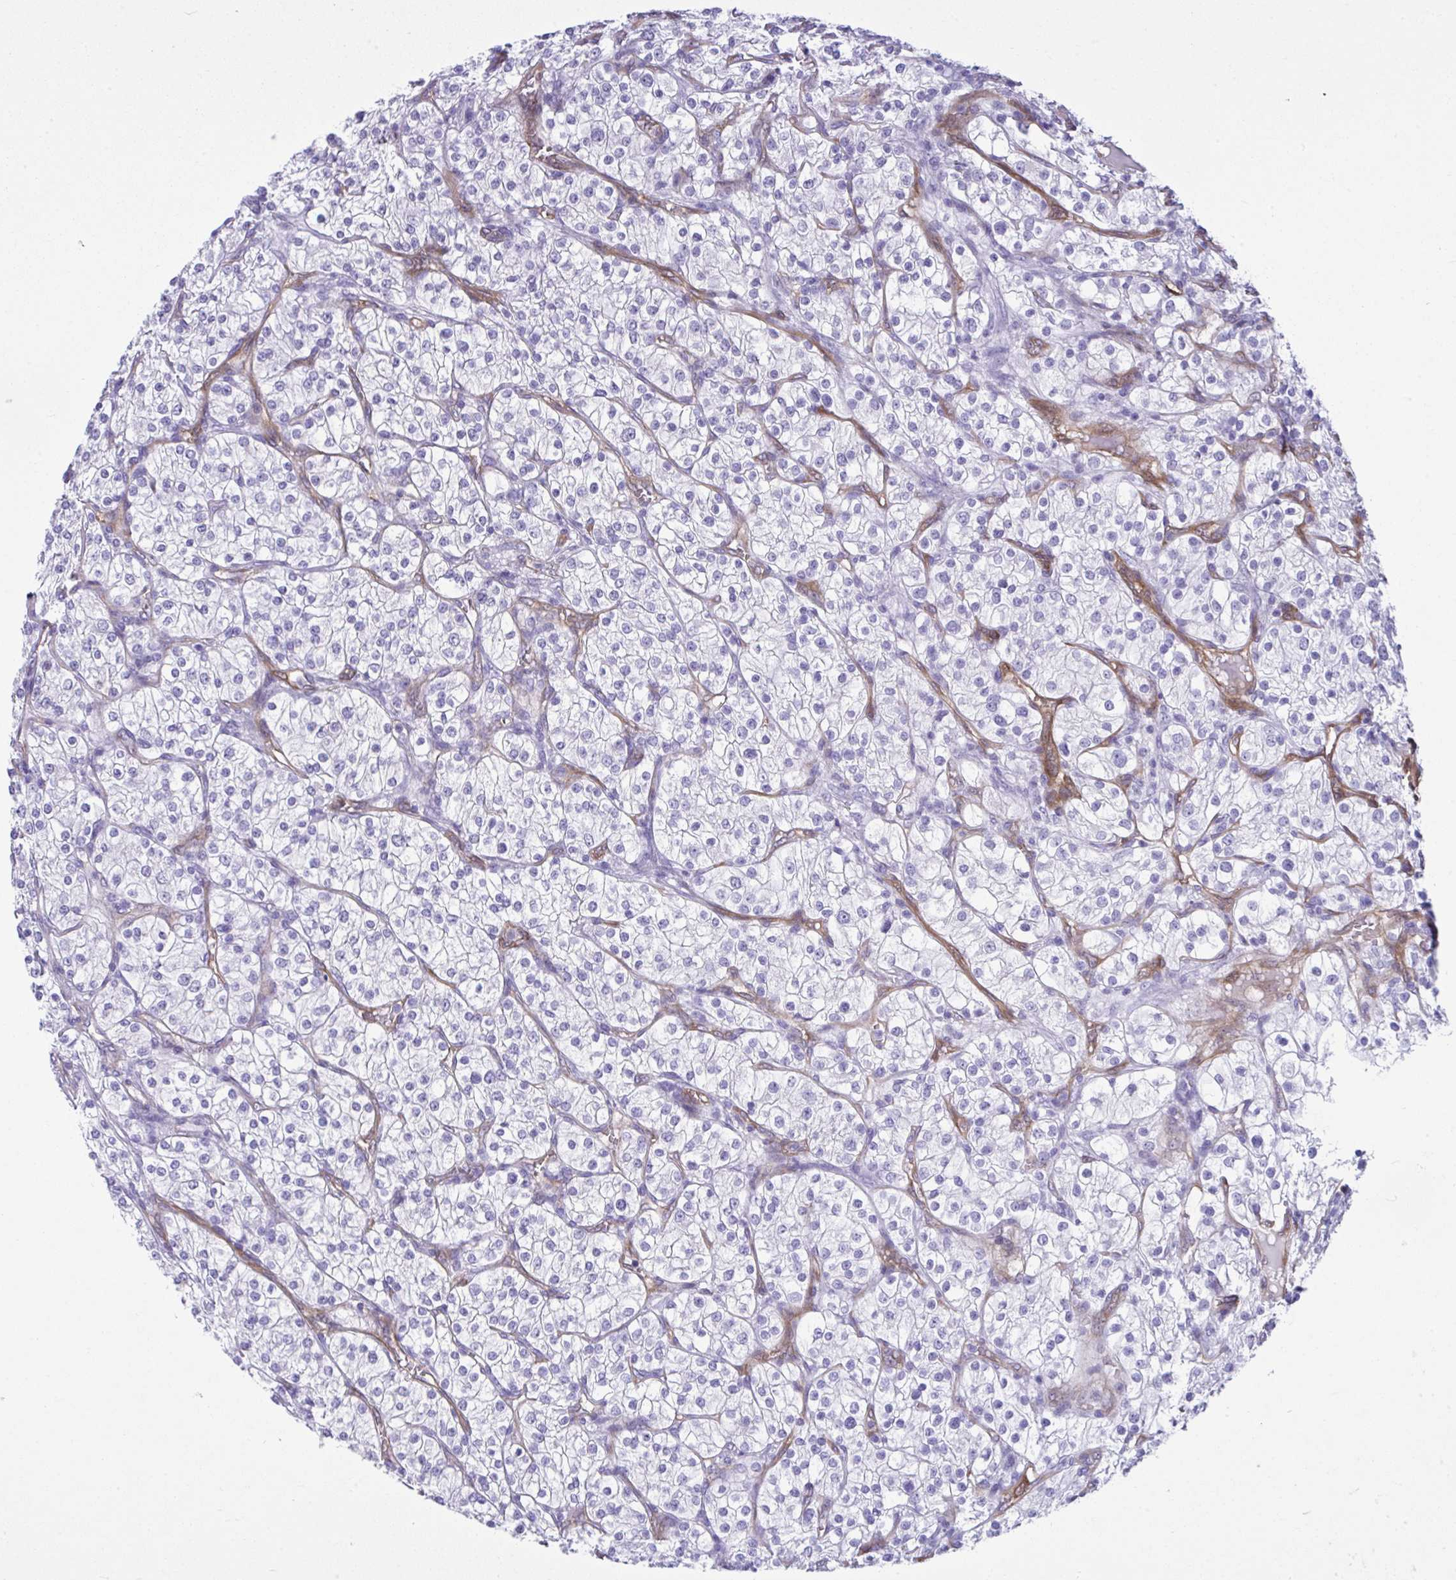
{"staining": {"intensity": "negative", "quantity": "none", "location": "none"}, "tissue": "renal cancer", "cell_type": "Tumor cells", "image_type": "cancer", "snomed": [{"axis": "morphology", "description": "Adenocarcinoma, NOS"}, {"axis": "topography", "description": "Kidney"}], "caption": "Histopathology image shows no protein staining in tumor cells of adenocarcinoma (renal) tissue. (Brightfield microscopy of DAB (3,3'-diaminobenzidine) IHC at high magnification).", "gene": "LIMS2", "patient": {"sex": "male", "age": 80}}